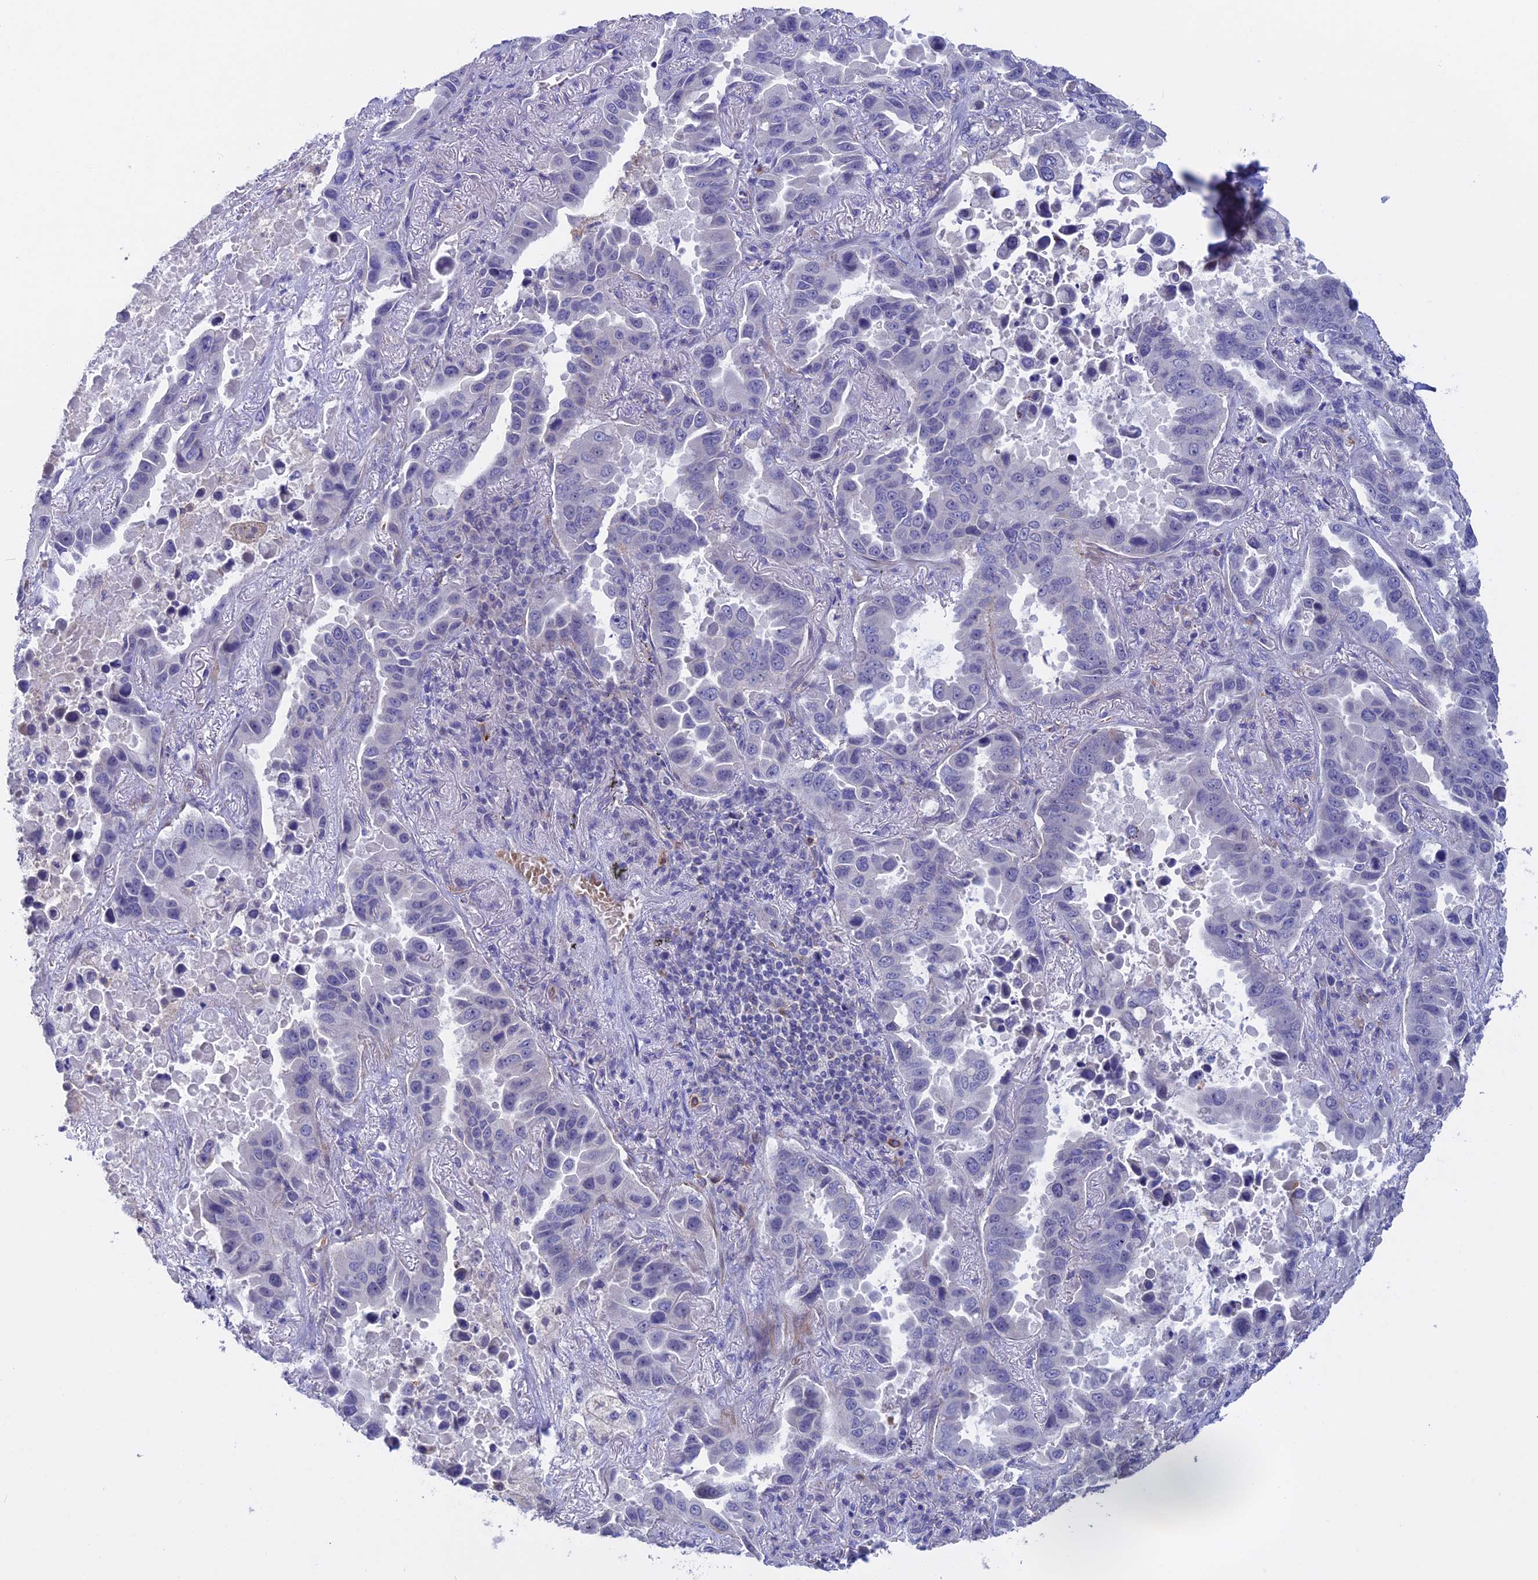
{"staining": {"intensity": "negative", "quantity": "none", "location": "none"}, "tissue": "lung cancer", "cell_type": "Tumor cells", "image_type": "cancer", "snomed": [{"axis": "morphology", "description": "Adenocarcinoma, NOS"}, {"axis": "topography", "description": "Lung"}], "caption": "This is an immunohistochemistry histopathology image of human adenocarcinoma (lung). There is no staining in tumor cells.", "gene": "SLC2A6", "patient": {"sex": "male", "age": 64}}